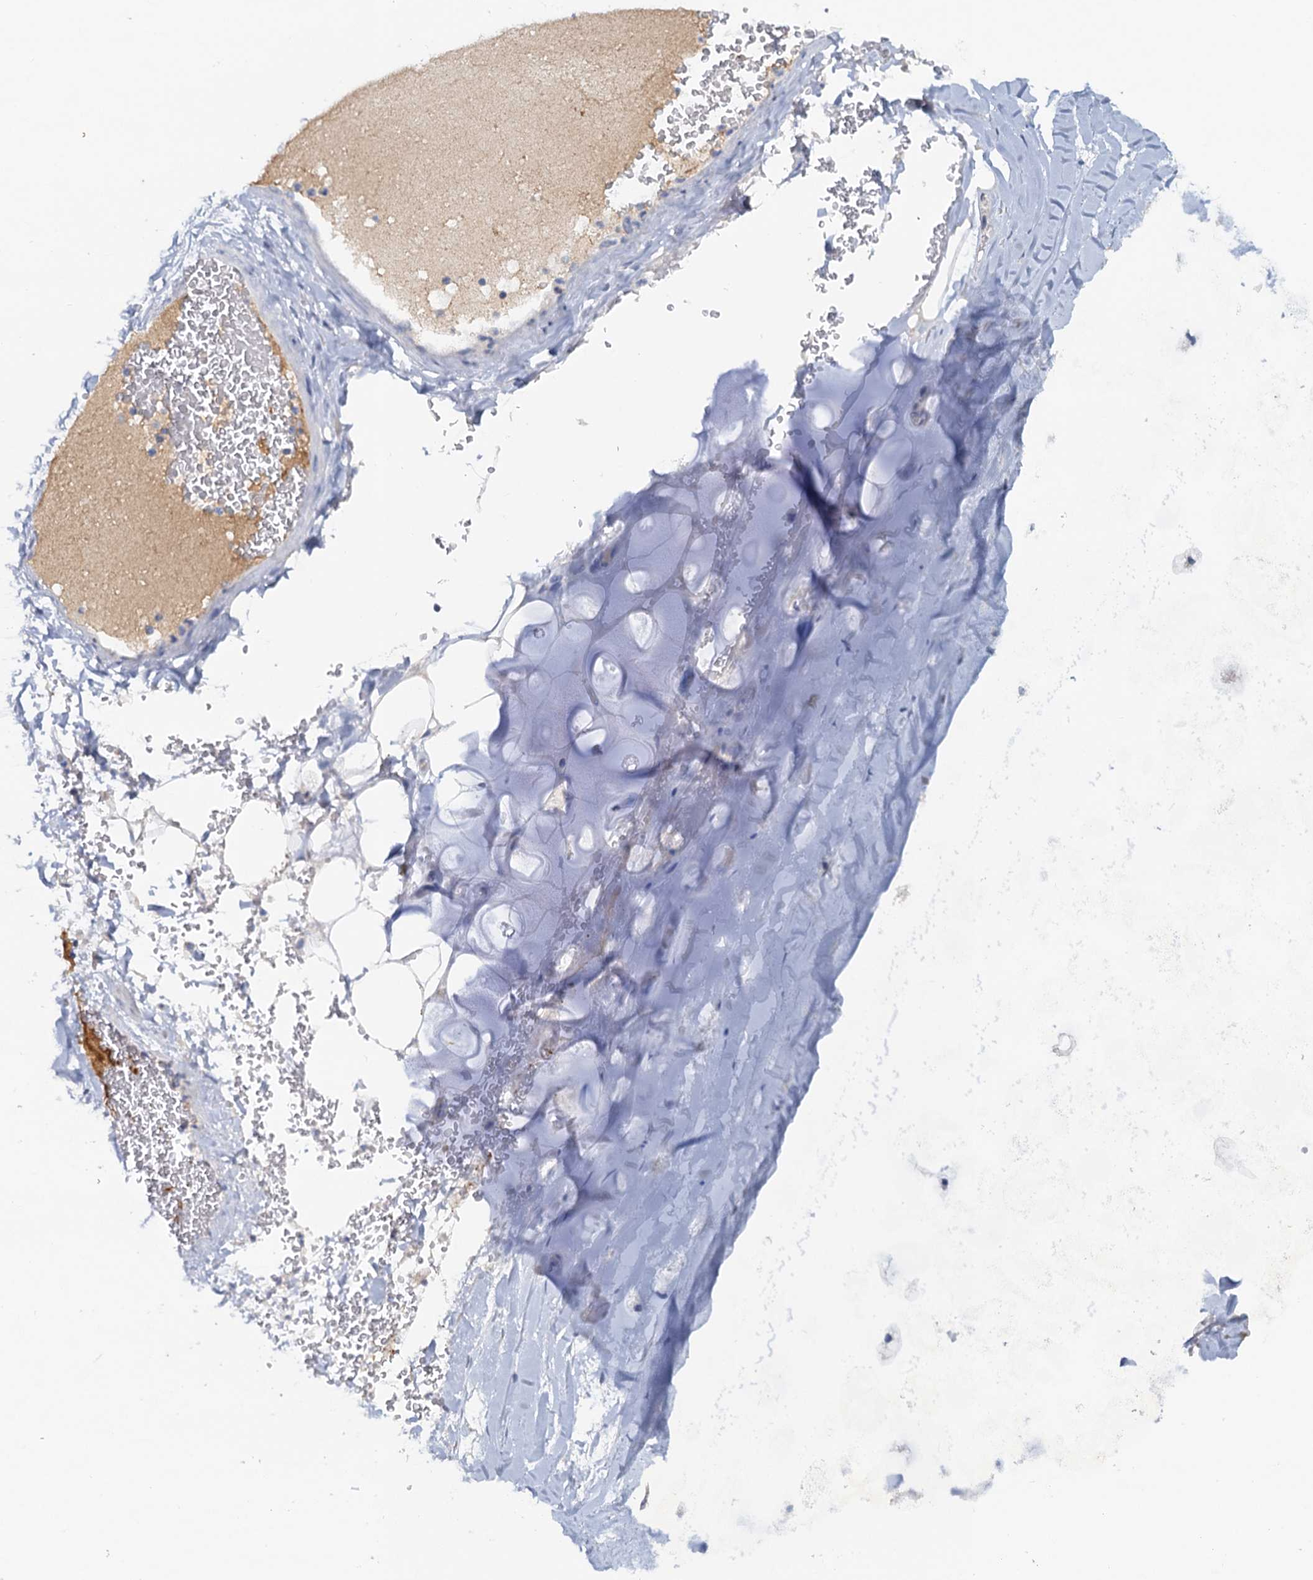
{"staining": {"intensity": "negative", "quantity": "none", "location": "none"}, "tissue": "adipose tissue", "cell_type": "Adipocytes", "image_type": "normal", "snomed": [{"axis": "morphology", "description": "Normal tissue, NOS"}, {"axis": "topography", "description": "Bronchus"}], "caption": "IHC image of unremarkable adipose tissue: human adipose tissue stained with DAB demonstrates no significant protein positivity in adipocytes. Brightfield microscopy of immunohistochemistry (IHC) stained with DAB (3,3'-diaminobenzidine) (brown) and hematoxylin (blue), captured at high magnification.", "gene": "PLLP", "patient": {"sex": "male", "age": 66}}